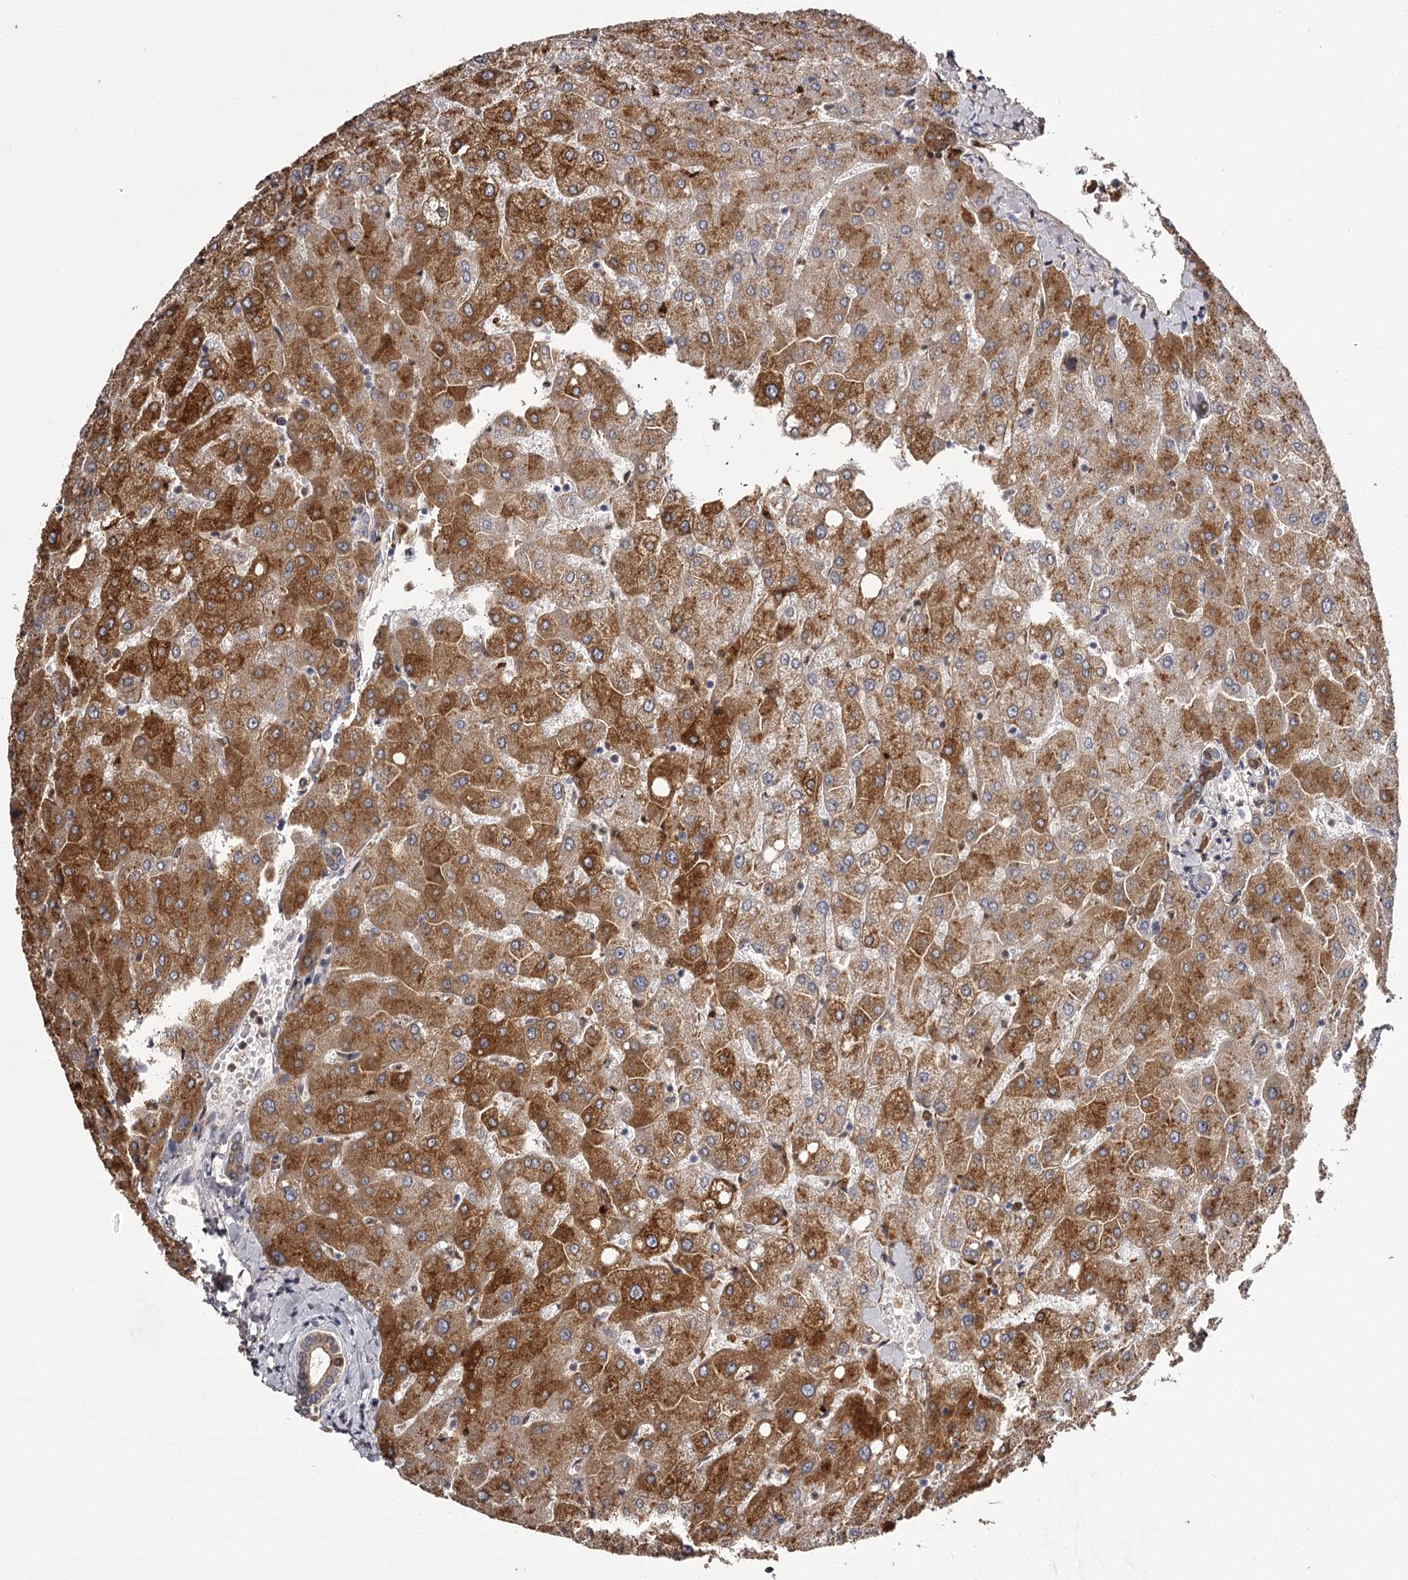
{"staining": {"intensity": "moderate", "quantity": "25%-75%", "location": "cytoplasmic/membranous"}, "tissue": "liver", "cell_type": "Cholangiocytes", "image_type": "normal", "snomed": [{"axis": "morphology", "description": "Normal tissue, NOS"}, {"axis": "topography", "description": "Liver"}], "caption": "A histopathology image of human liver stained for a protein demonstrates moderate cytoplasmic/membranous brown staining in cholangiocytes. The staining was performed using DAB (3,3'-diaminobenzidine), with brown indicating positive protein expression. Nuclei are stained blue with hematoxylin.", "gene": "SLC32A1", "patient": {"sex": "female", "age": 54}}